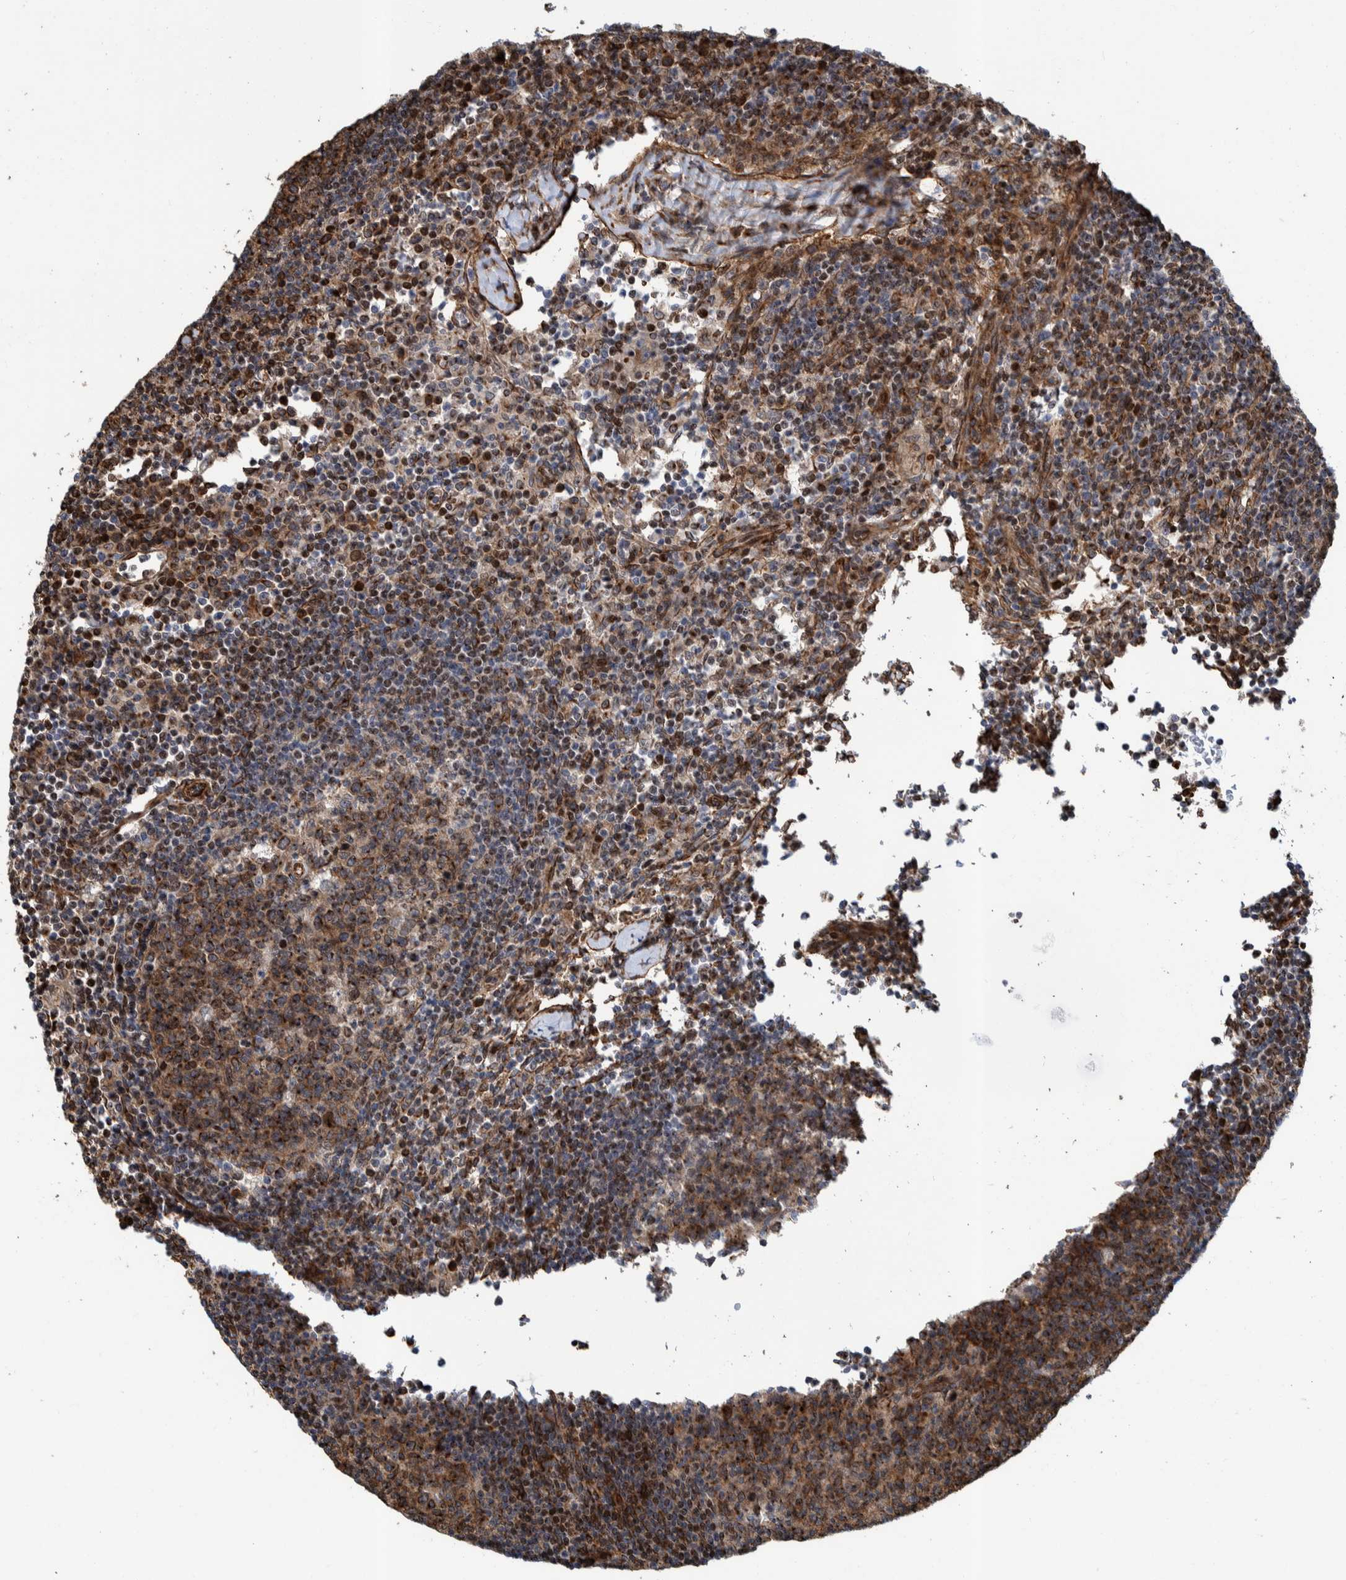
{"staining": {"intensity": "strong", "quantity": ">75%", "location": "cytoplasmic/membranous"}, "tissue": "lymph node", "cell_type": "Germinal center cells", "image_type": "normal", "snomed": [{"axis": "morphology", "description": "Normal tissue, NOS"}, {"axis": "morphology", "description": "Inflammation, NOS"}, {"axis": "topography", "description": "Lymph node"}], "caption": "This histopathology image displays immunohistochemistry staining of normal human lymph node, with high strong cytoplasmic/membranous staining in about >75% of germinal center cells.", "gene": "CCDC57", "patient": {"sex": "male", "age": 55}}